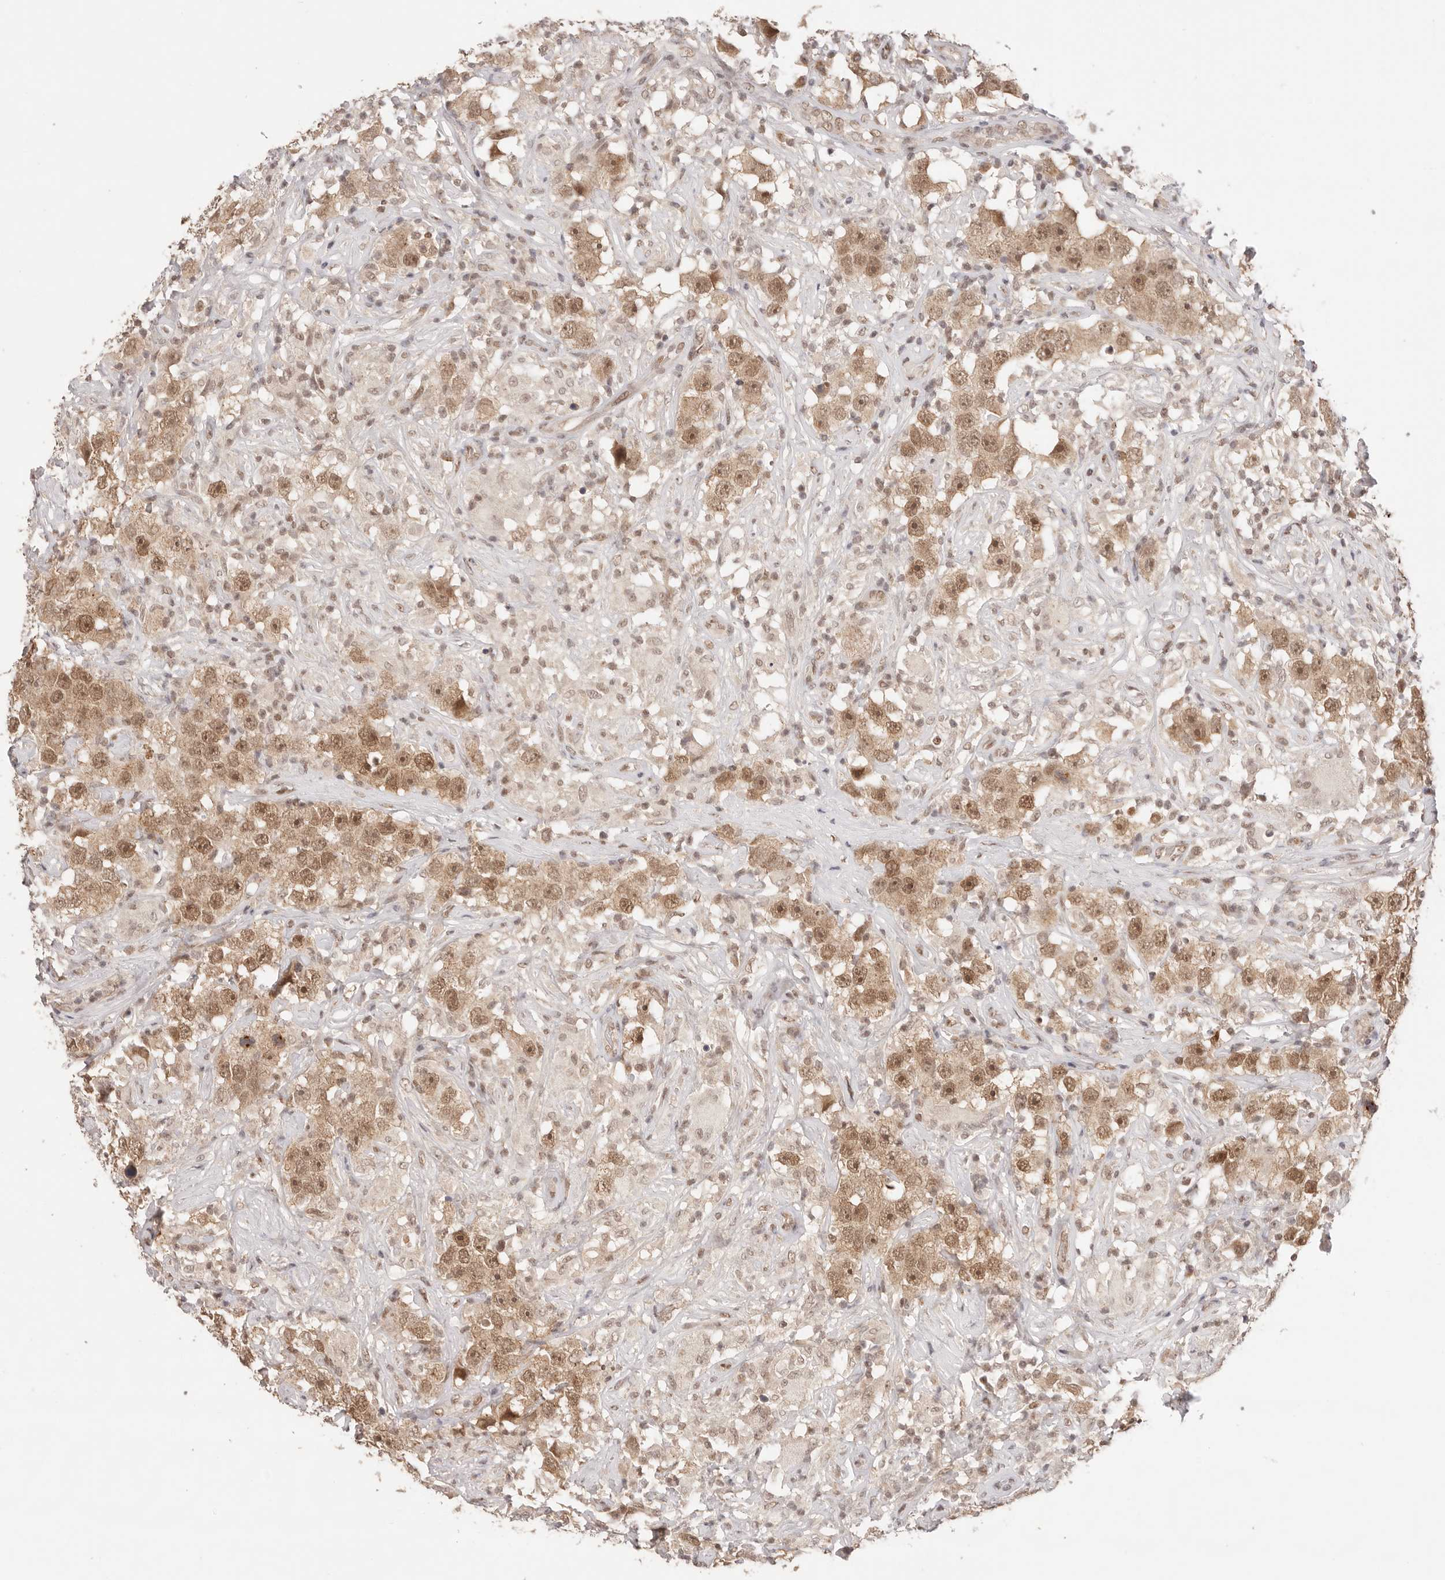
{"staining": {"intensity": "moderate", "quantity": ">75%", "location": "cytoplasmic/membranous,nuclear"}, "tissue": "testis cancer", "cell_type": "Tumor cells", "image_type": "cancer", "snomed": [{"axis": "morphology", "description": "Seminoma, NOS"}, {"axis": "topography", "description": "Testis"}], "caption": "Protein expression analysis of testis cancer displays moderate cytoplasmic/membranous and nuclear staining in about >75% of tumor cells. (Stains: DAB in brown, nuclei in blue, Microscopy: brightfield microscopy at high magnification).", "gene": "RFC3", "patient": {"sex": "male", "age": 49}}